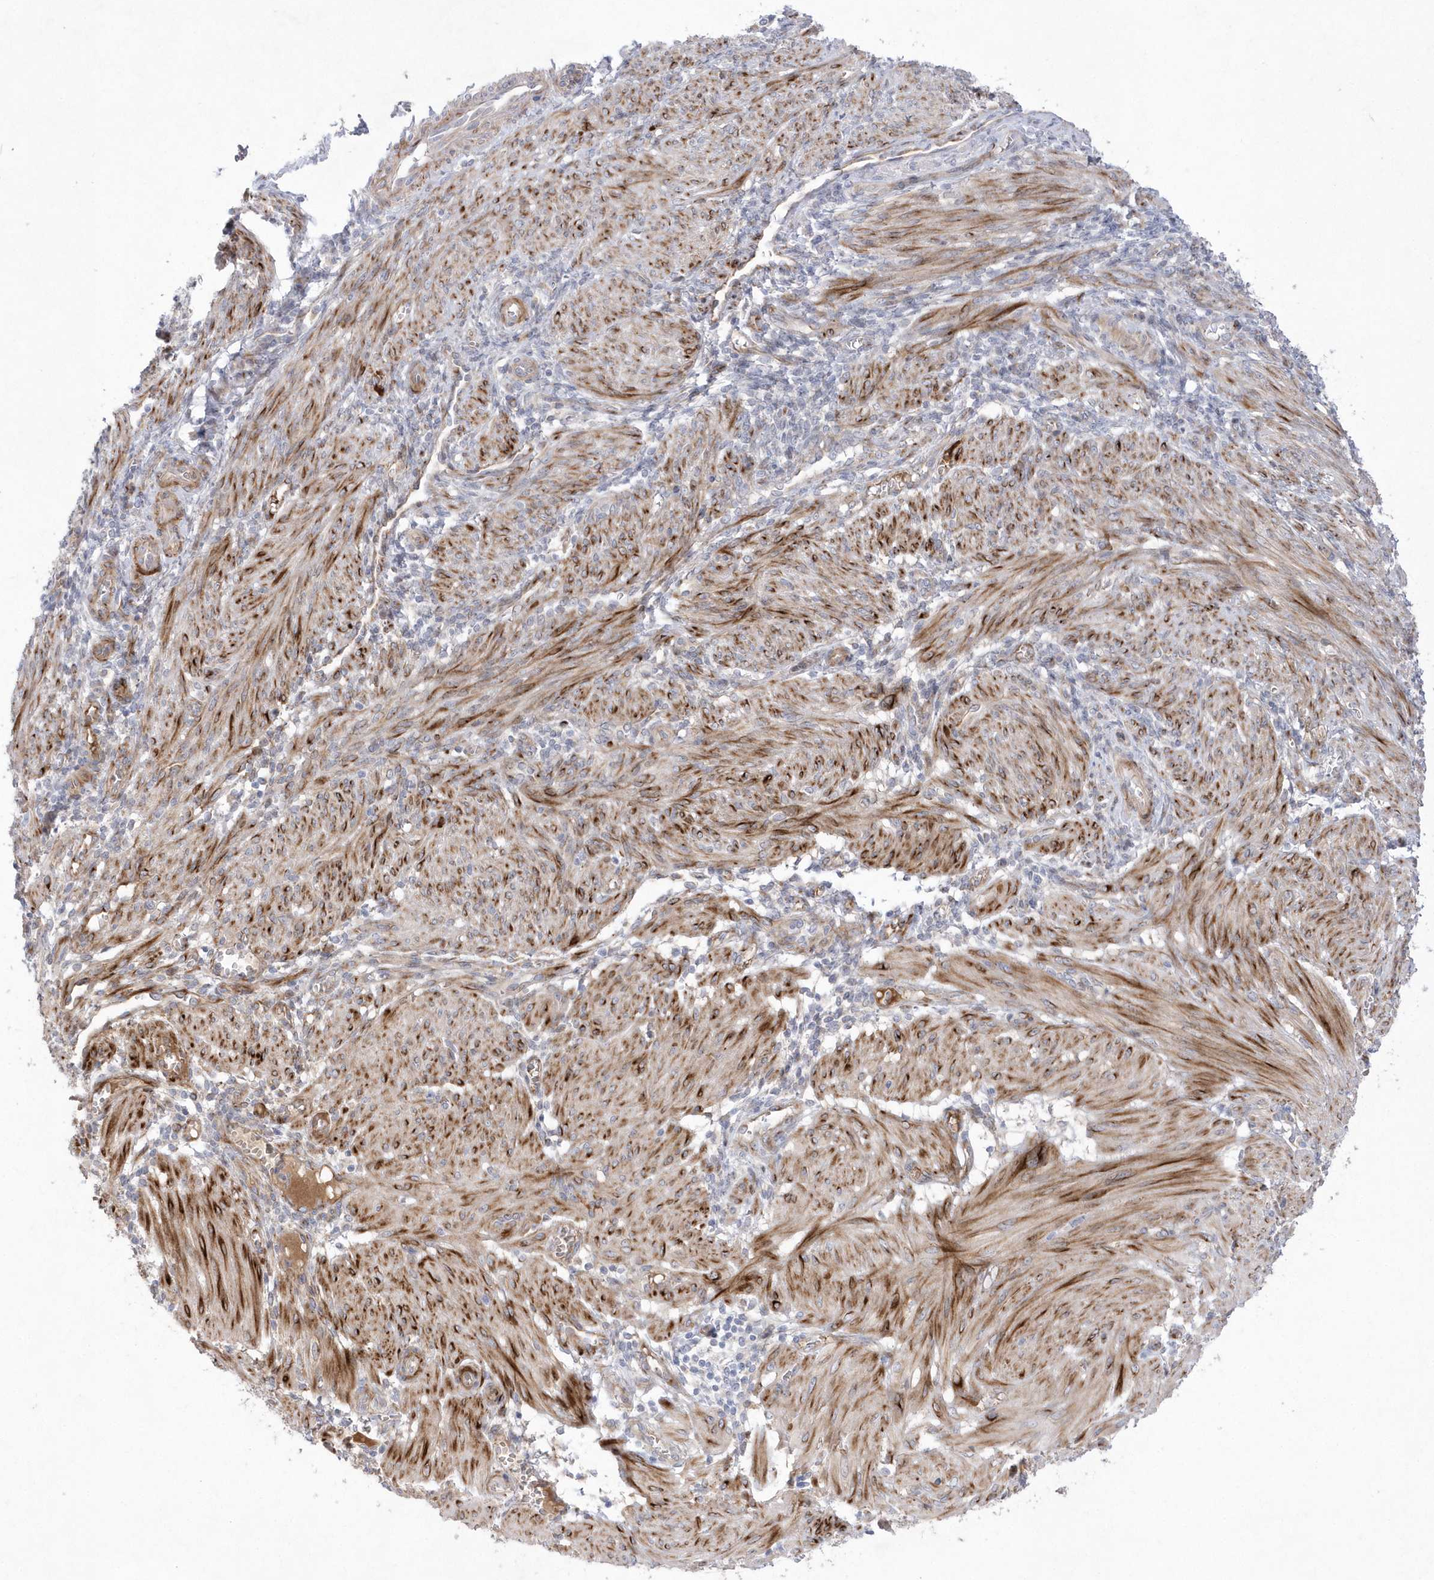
{"staining": {"intensity": "moderate", "quantity": ">75%", "location": "cytoplasmic/membranous"}, "tissue": "smooth muscle", "cell_type": "Smooth muscle cells", "image_type": "normal", "snomed": [{"axis": "morphology", "description": "Normal tissue, NOS"}, {"axis": "topography", "description": "Smooth muscle"}], "caption": "This histopathology image displays IHC staining of unremarkable human smooth muscle, with medium moderate cytoplasmic/membranous positivity in approximately >75% of smooth muscle cells.", "gene": "TMEM132B", "patient": {"sex": "female", "age": 39}}